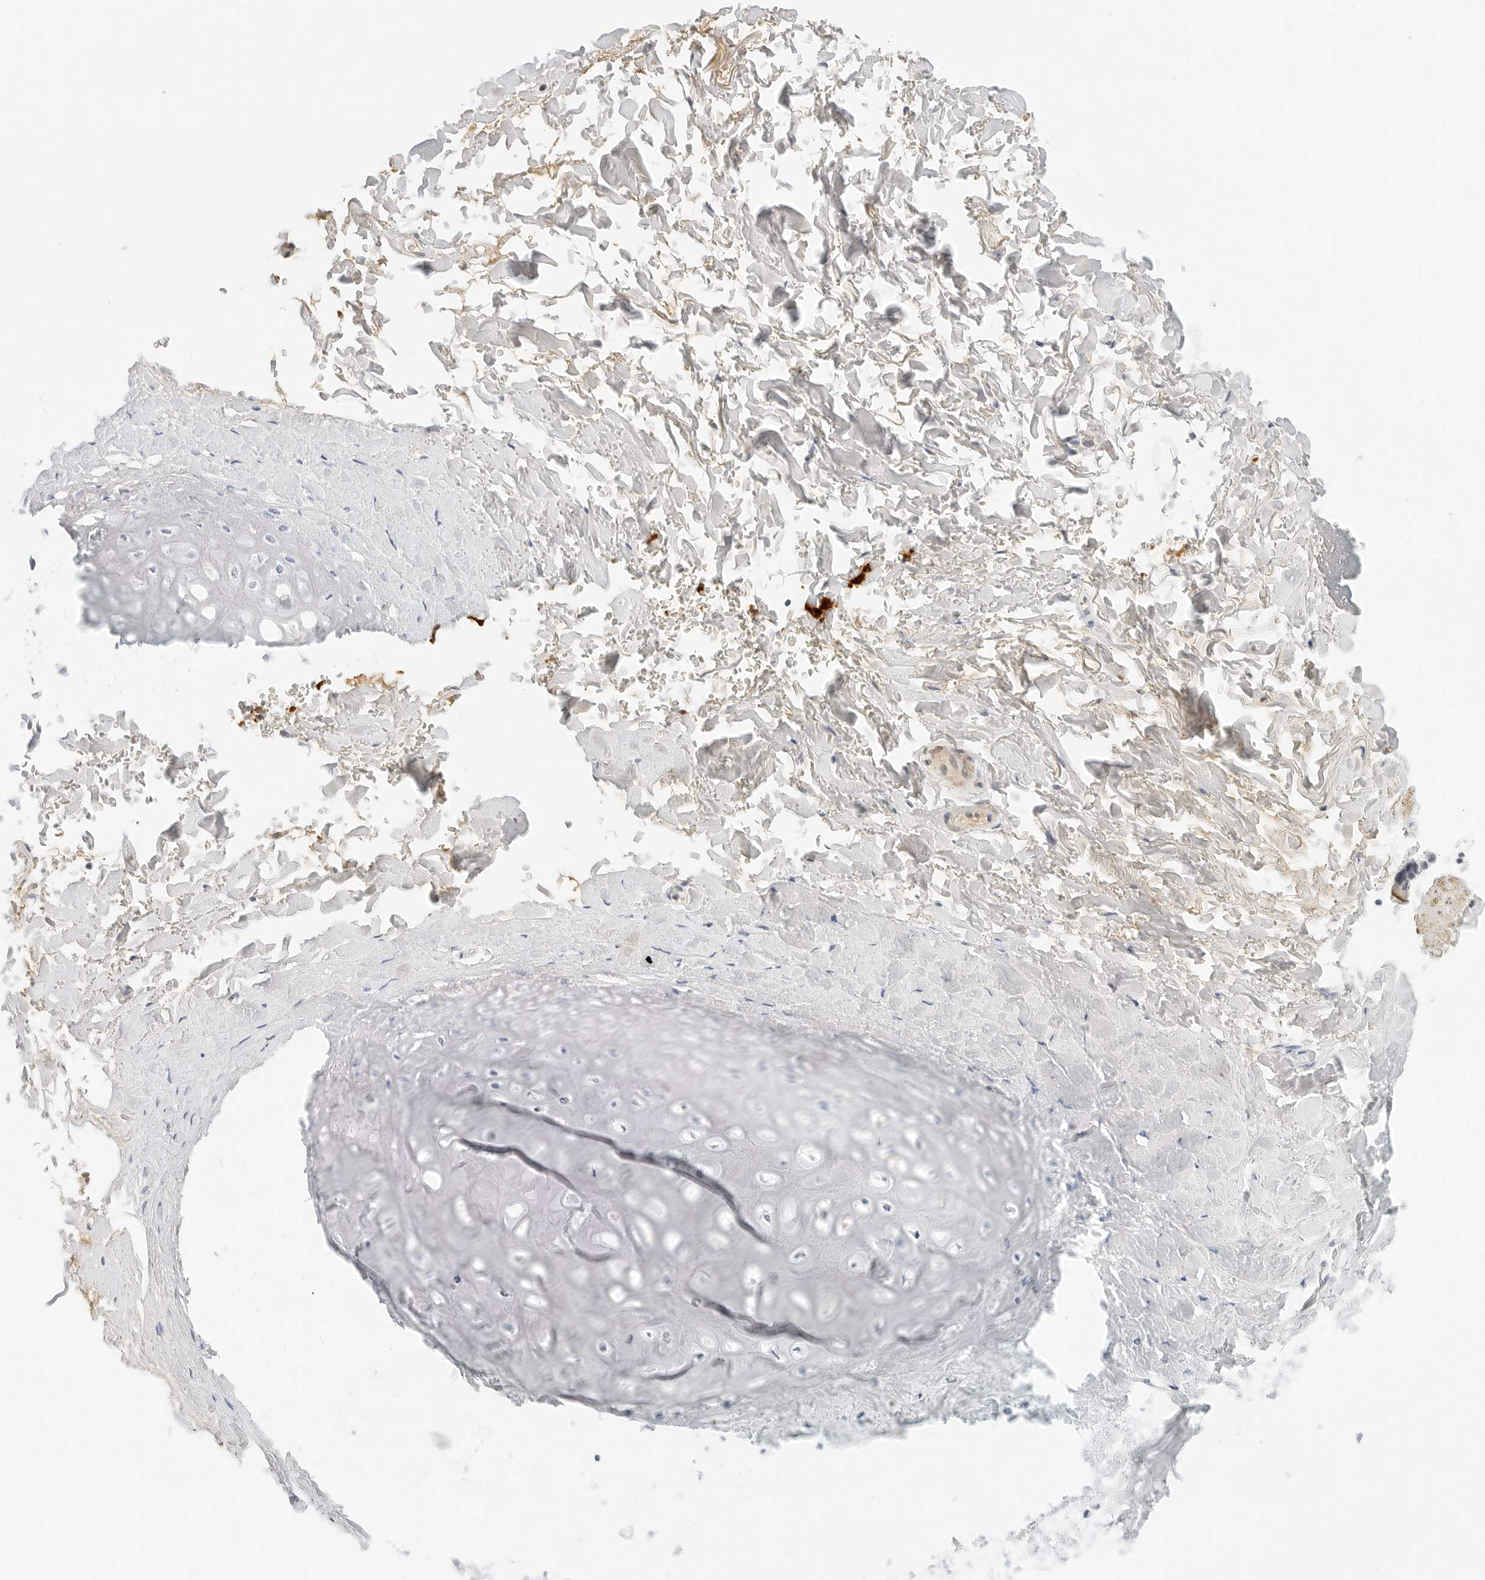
{"staining": {"intensity": "negative", "quantity": "none", "location": "none"}, "tissue": "adipose tissue", "cell_type": "Adipocytes", "image_type": "normal", "snomed": [{"axis": "morphology", "description": "Normal tissue, NOS"}, {"axis": "topography", "description": "Cartilage tissue"}], "caption": "IHC histopathology image of unremarkable adipose tissue: adipose tissue stained with DAB (3,3'-diaminobenzidine) exhibits no significant protein staining in adipocytes. (DAB immunohistochemistry visualized using brightfield microscopy, high magnification).", "gene": "PKDCC", "patient": {"sex": "female", "age": 63}}